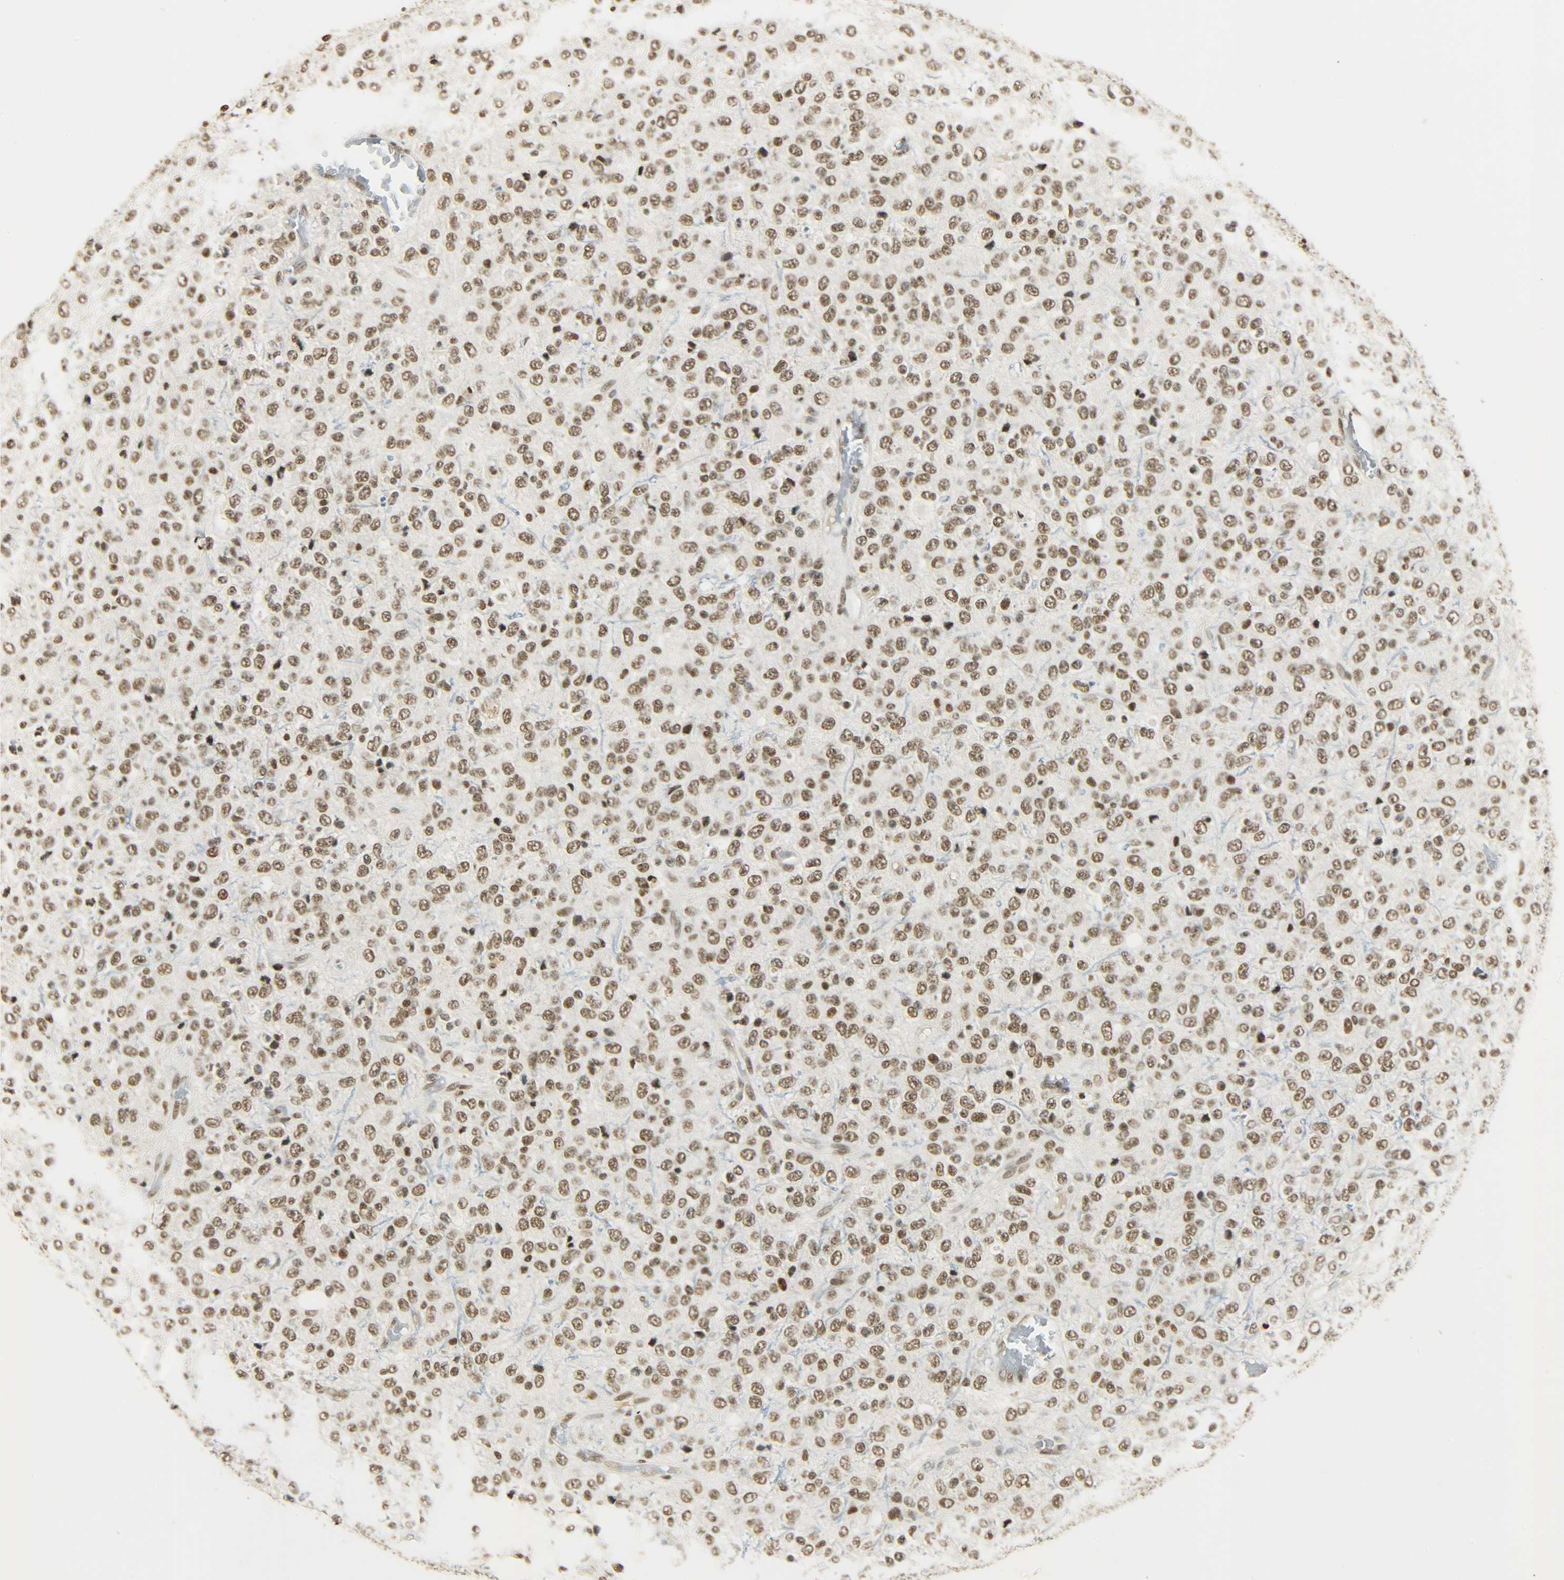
{"staining": {"intensity": "strong", "quantity": ">75%", "location": "nuclear"}, "tissue": "glioma", "cell_type": "Tumor cells", "image_type": "cancer", "snomed": [{"axis": "morphology", "description": "Glioma, malignant, High grade"}, {"axis": "topography", "description": "pancreas cauda"}], "caption": "An image of human malignant high-grade glioma stained for a protein reveals strong nuclear brown staining in tumor cells.", "gene": "KHDRBS1", "patient": {"sex": "male", "age": 60}}